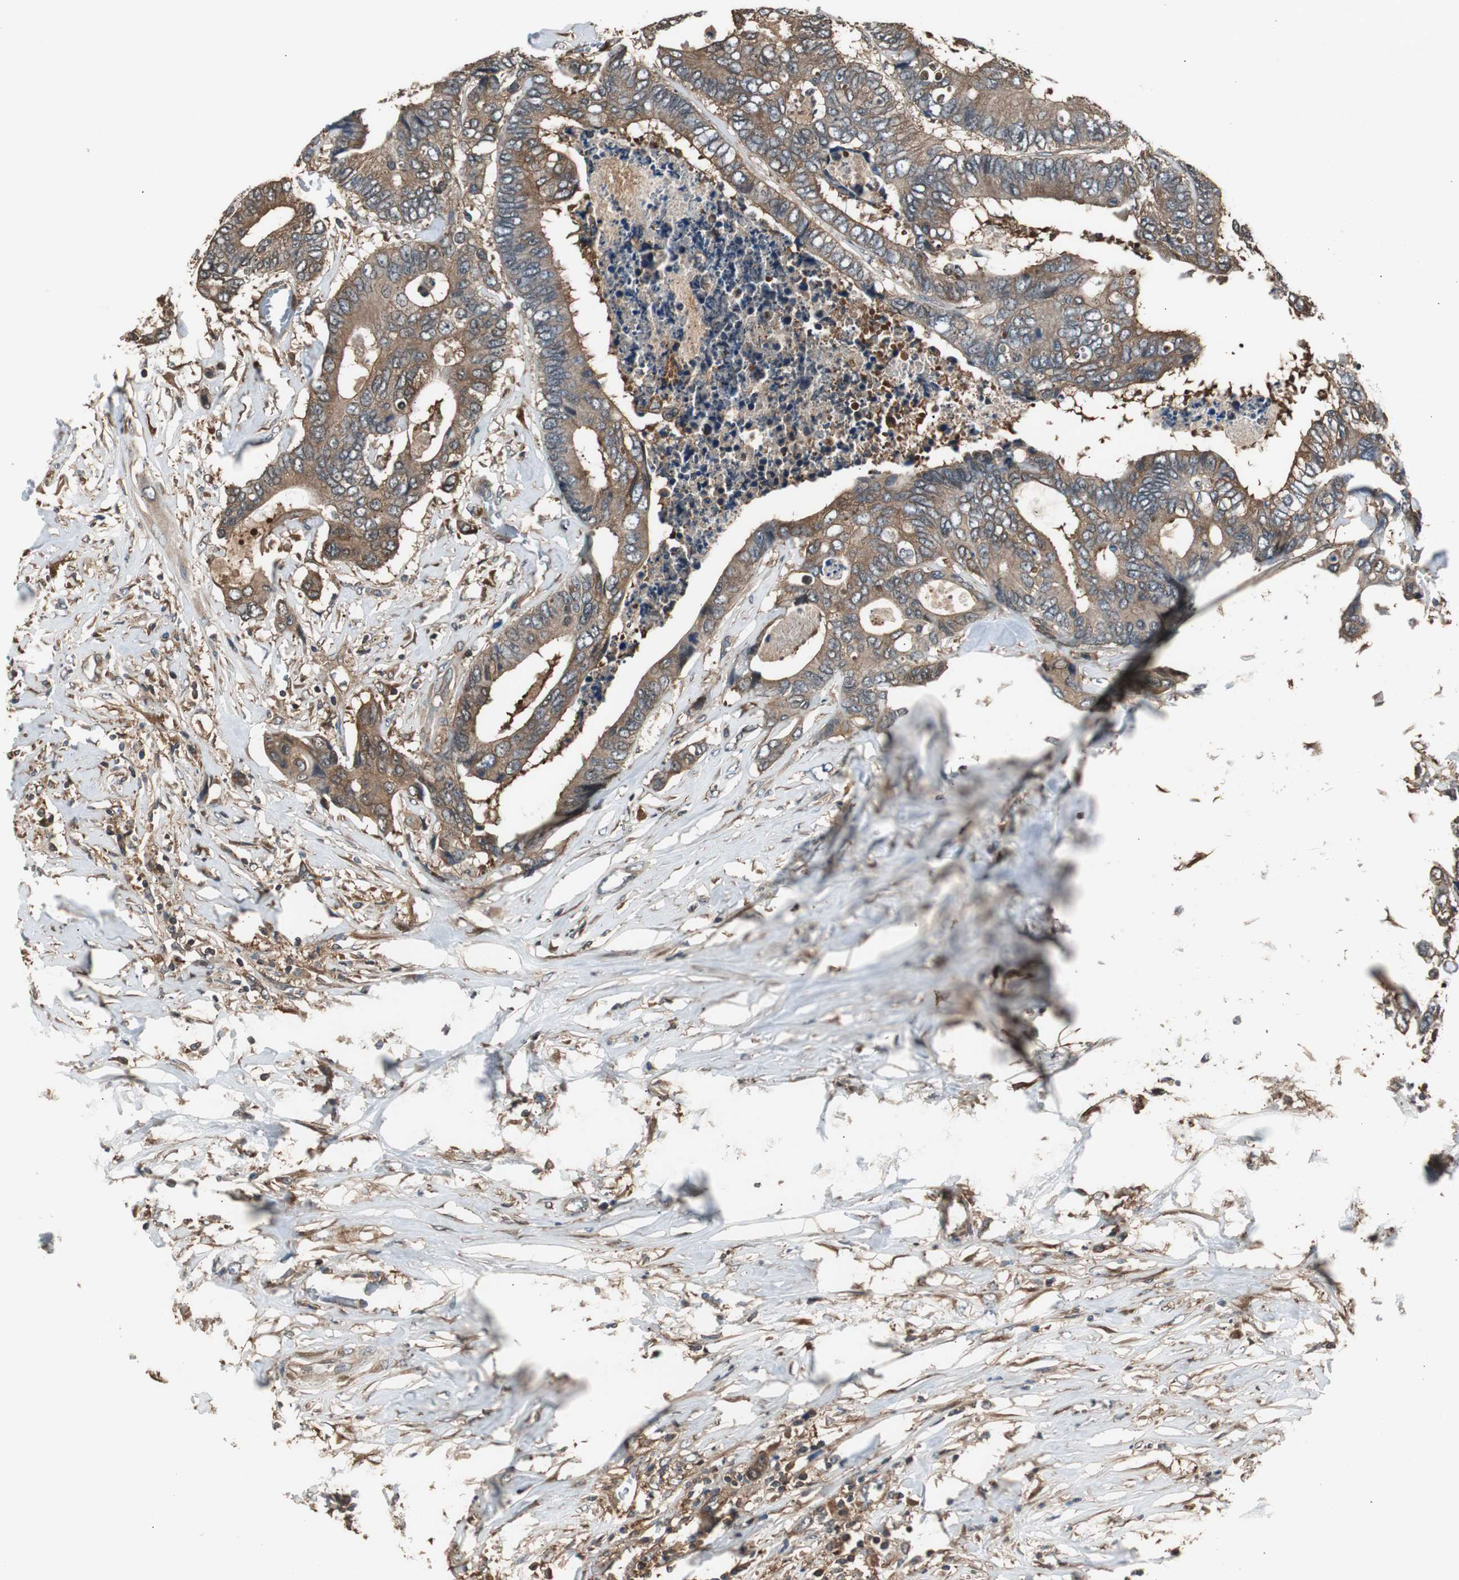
{"staining": {"intensity": "moderate", "quantity": ">75%", "location": "cytoplasmic/membranous"}, "tissue": "colorectal cancer", "cell_type": "Tumor cells", "image_type": "cancer", "snomed": [{"axis": "morphology", "description": "Adenocarcinoma, NOS"}, {"axis": "topography", "description": "Rectum"}], "caption": "Human colorectal adenocarcinoma stained with a protein marker shows moderate staining in tumor cells.", "gene": "CAPNS1", "patient": {"sex": "male", "age": 55}}